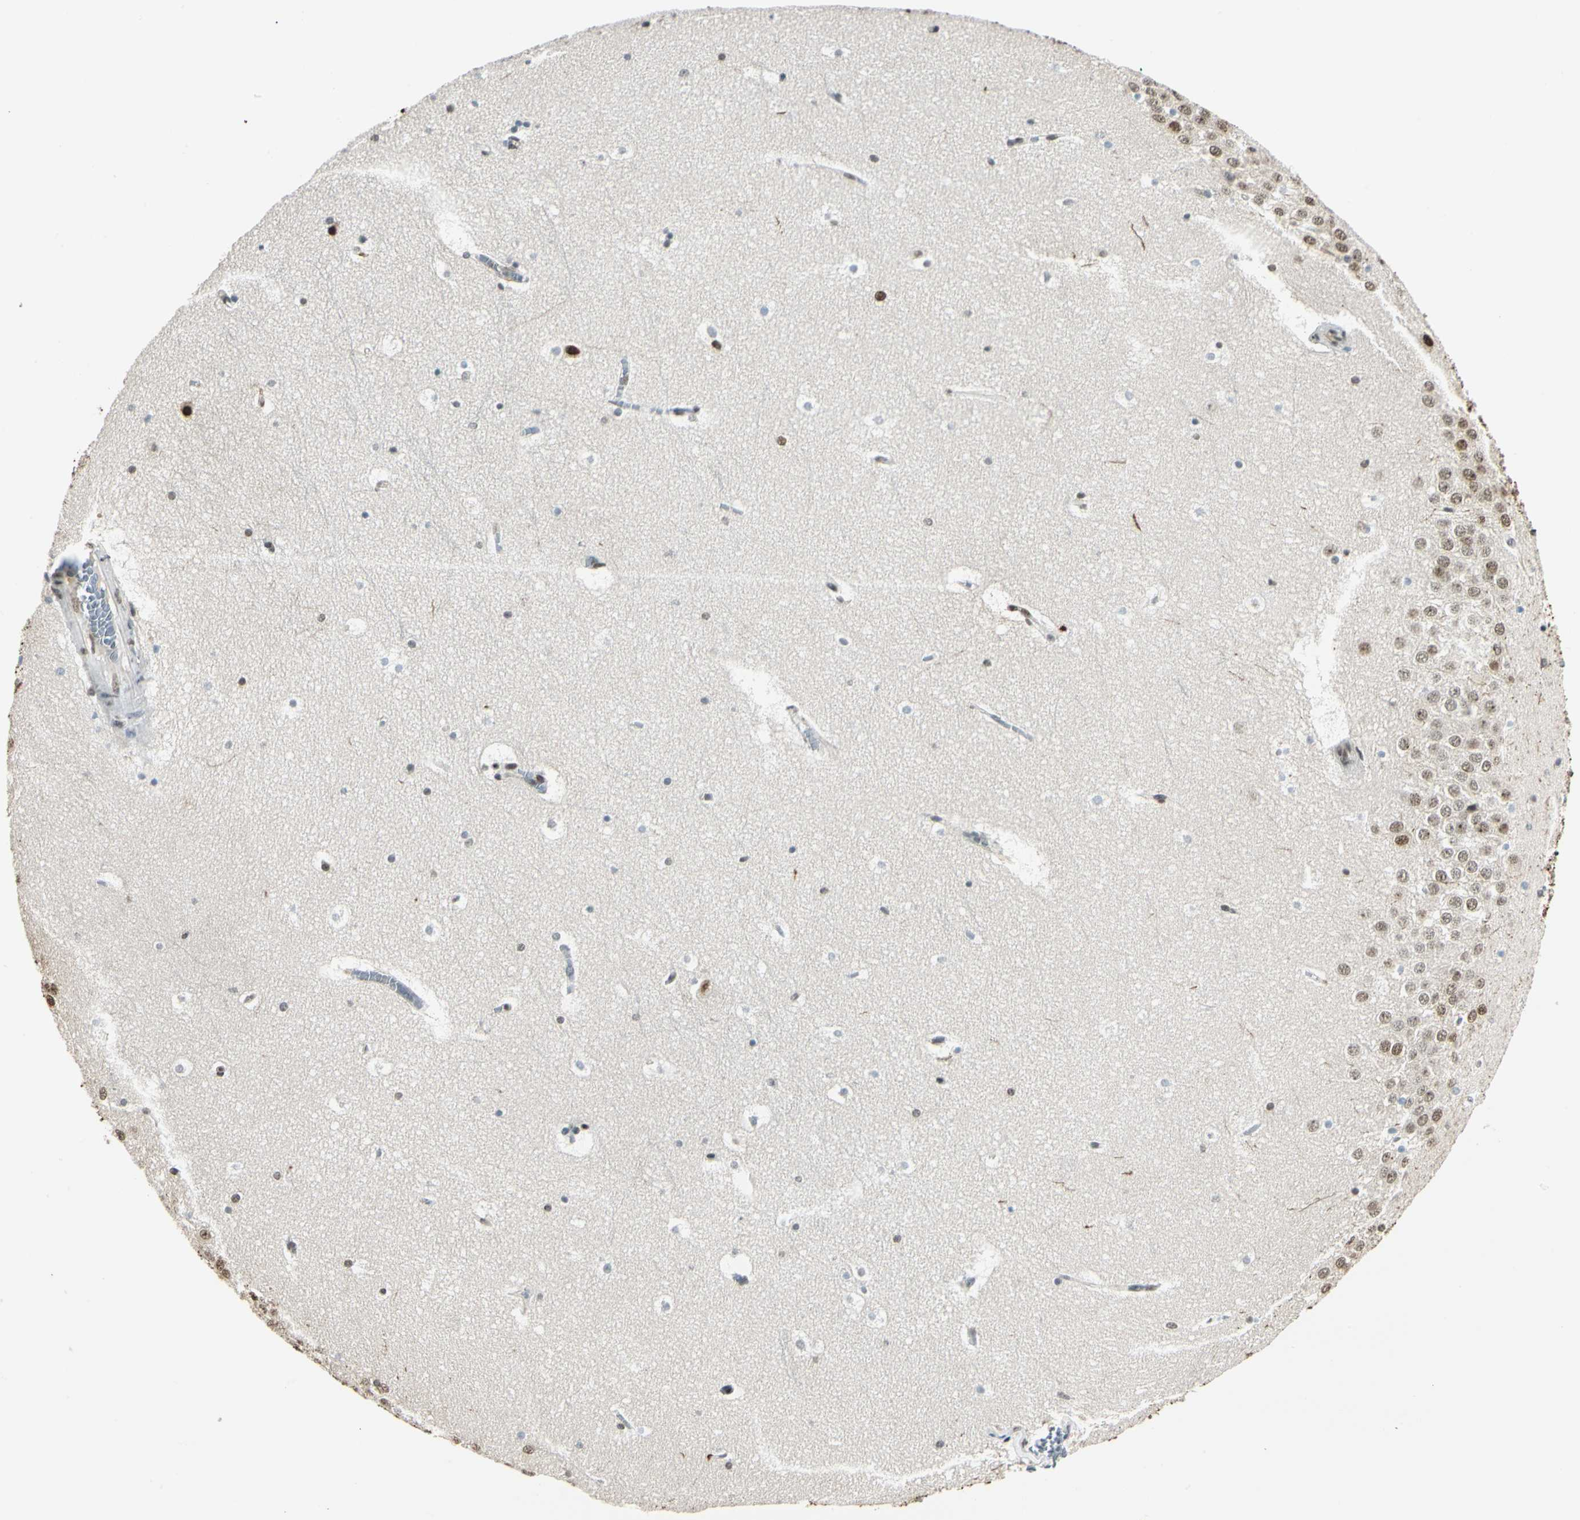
{"staining": {"intensity": "moderate", "quantity": ">75%", "location": "cytoplasmic/membranous,nuclear"}, "tissue": "hippocampus", "cell_type": "Glial cells", "image_type": "normal", "snomed": [{"axis": "morphology", "description": "Normal tissue, NOS"}, {"axis": "topography", "description": "Hippocampus"}], "caption": "Immunohistochemical staining of normal human hippocampus exhibits >75% levels of moderate cytoplasmic/membranous,nuclear protein positivity in about >75% of glial cells. Using DAB (brown) and hematoxylin (blue) stains, captured at high magnification using brightfield microscopy.", "gene": "FANCG", "patient": {"sex": "male", "age": 45}}